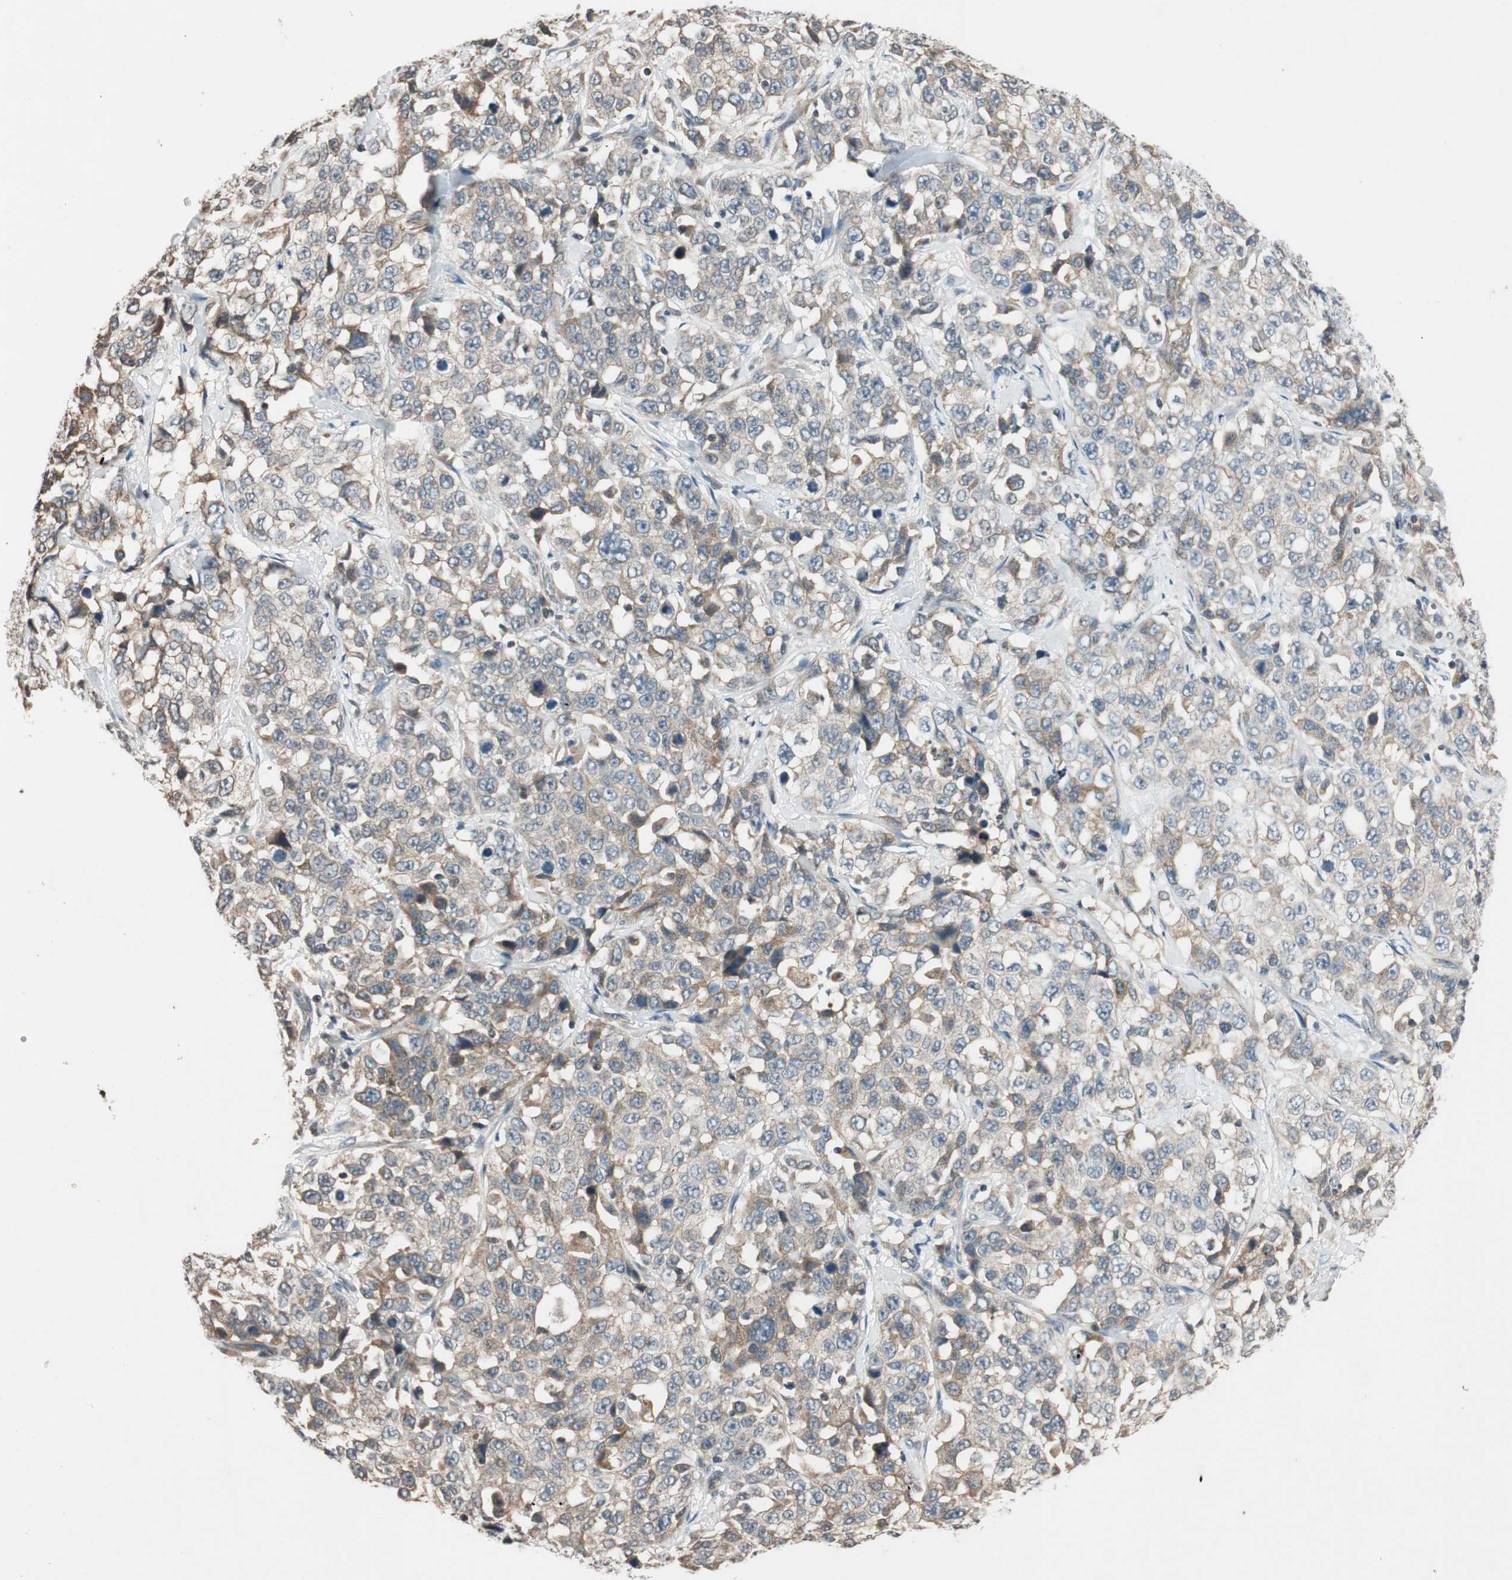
{"staining": {"intensity": "weak", "quantity": ">75%", "location": "cytoplasmic/membranous"}, "tissue": "stomach cancer", "cell_type": "Tumor cells", "image_type": "cancer", "snomed": [{"axis": "morphology", "description": "Normal tissue, NOS"}, {"axis": "morphology", "description": "Adenocarcinoma, NOS"}, {"axis": "topography", "description": "Stomach"}], "caption": "Human stomach cancer (adenocarcinoma) stained with a protein marker demonstrates weak staining in tumor cells.", "gene": "GCLM", "patient": {"sex": "male", "age": 48}}